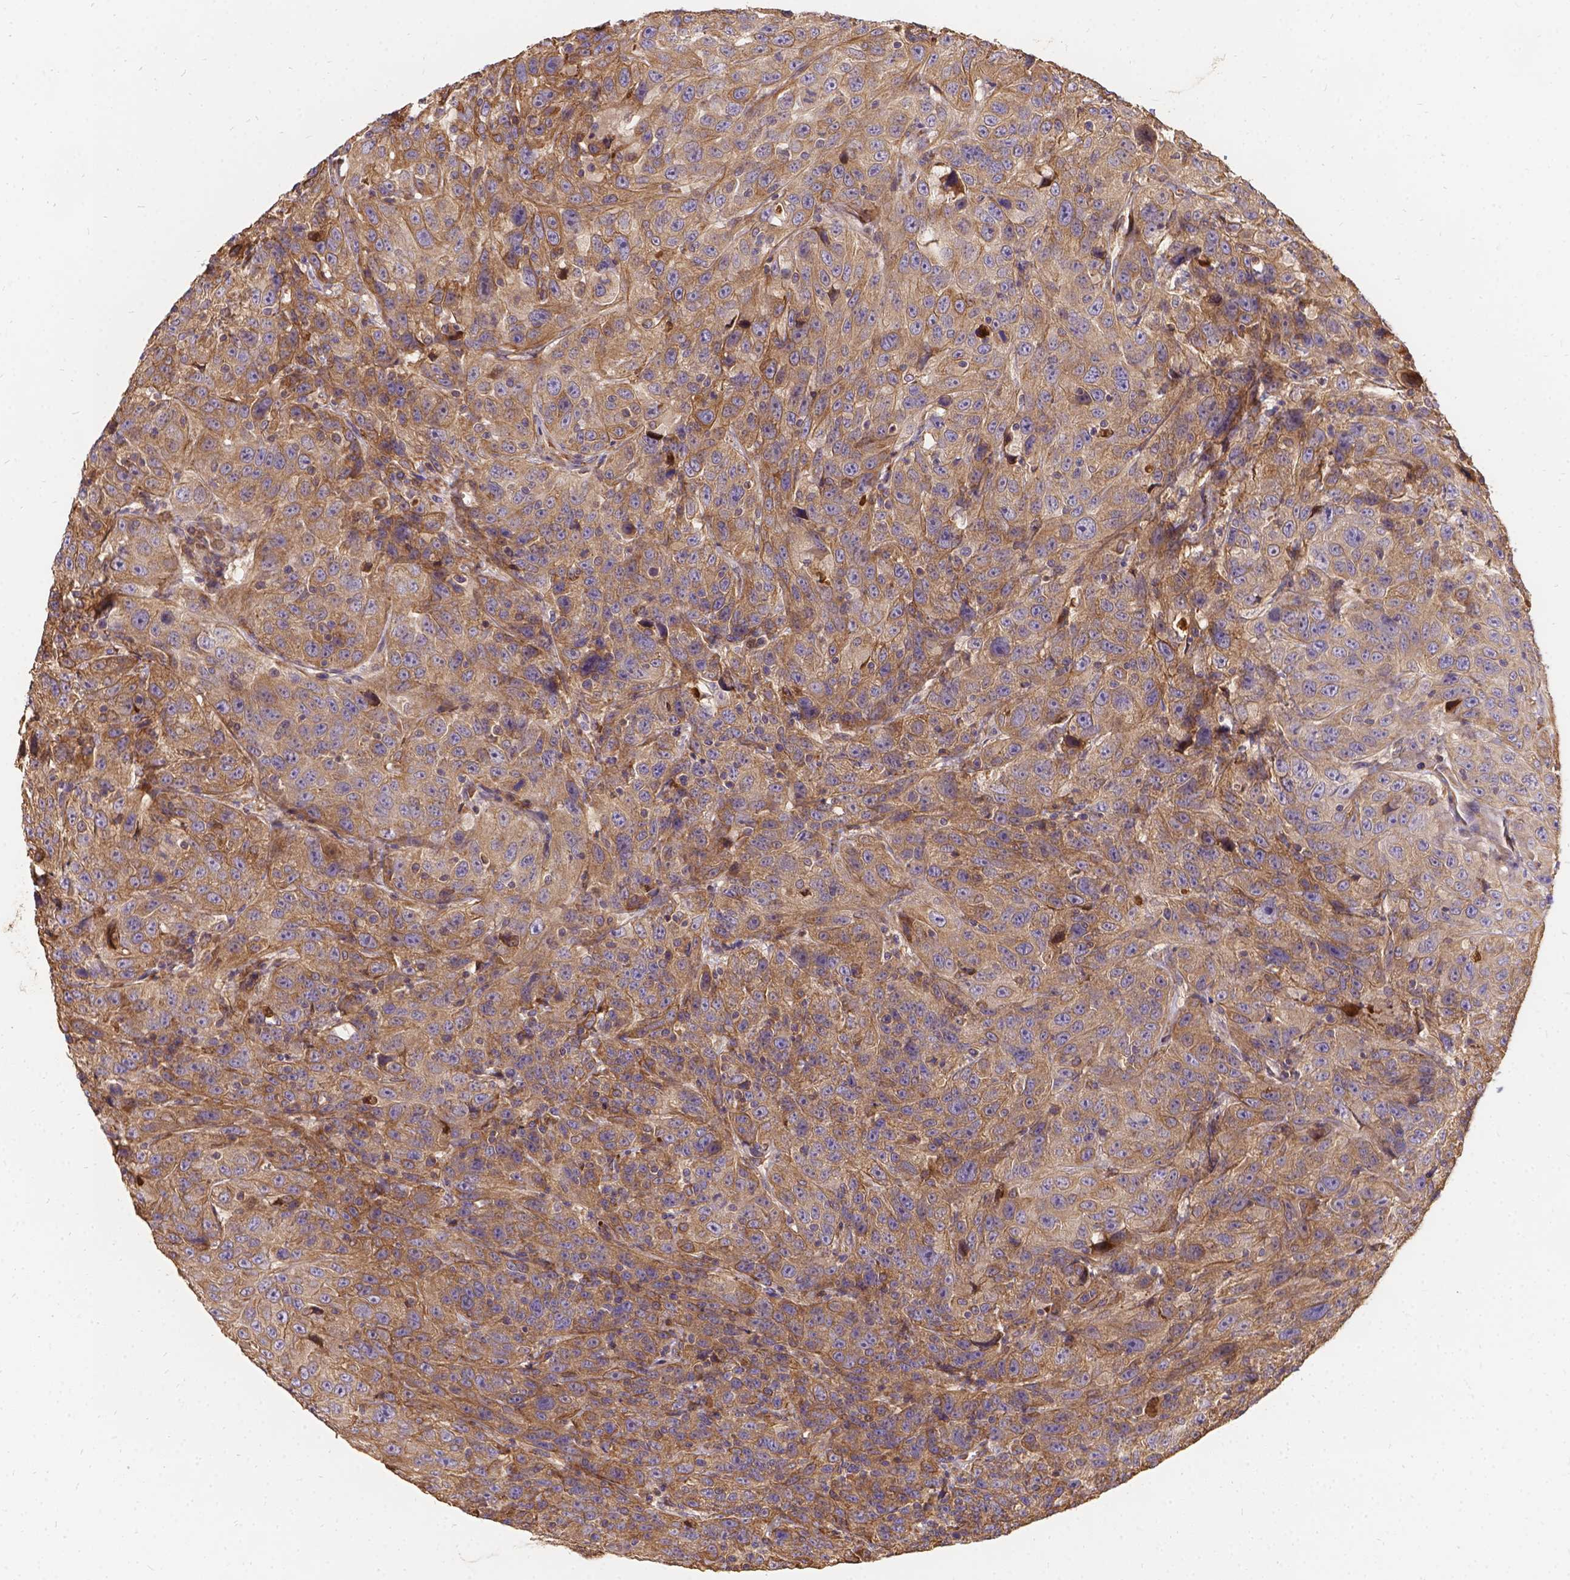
{"staining": {"intensity": "weak", "quantity": ">75%", "location": "cytoplasmic/membranous"}, "tissue": "urothelial cancer", "cell_type": "Tumor cells", "image_type": "cancer", "snomed": [{"axis": "morphology", "description": "Urothelial carcinoma, NOS"}, {"axis": "morphology", "description": "Urothelial carcinoma, High grade"}, {"axis": "topography", "description": "Urinary bladder"}], "caption": "An immunohistochemistry histopathology image of tumor tissue is shown. Protein staining in brown highlights weak cytoplasmic/membranous positivity in urothelial carcinoma (high-grade) within tumor cells. (brown staining indicates protein expression, while blue staining denotes nuclei).", "gene": "DENND6A", "patient": {"sex": "female", "age": 73}}